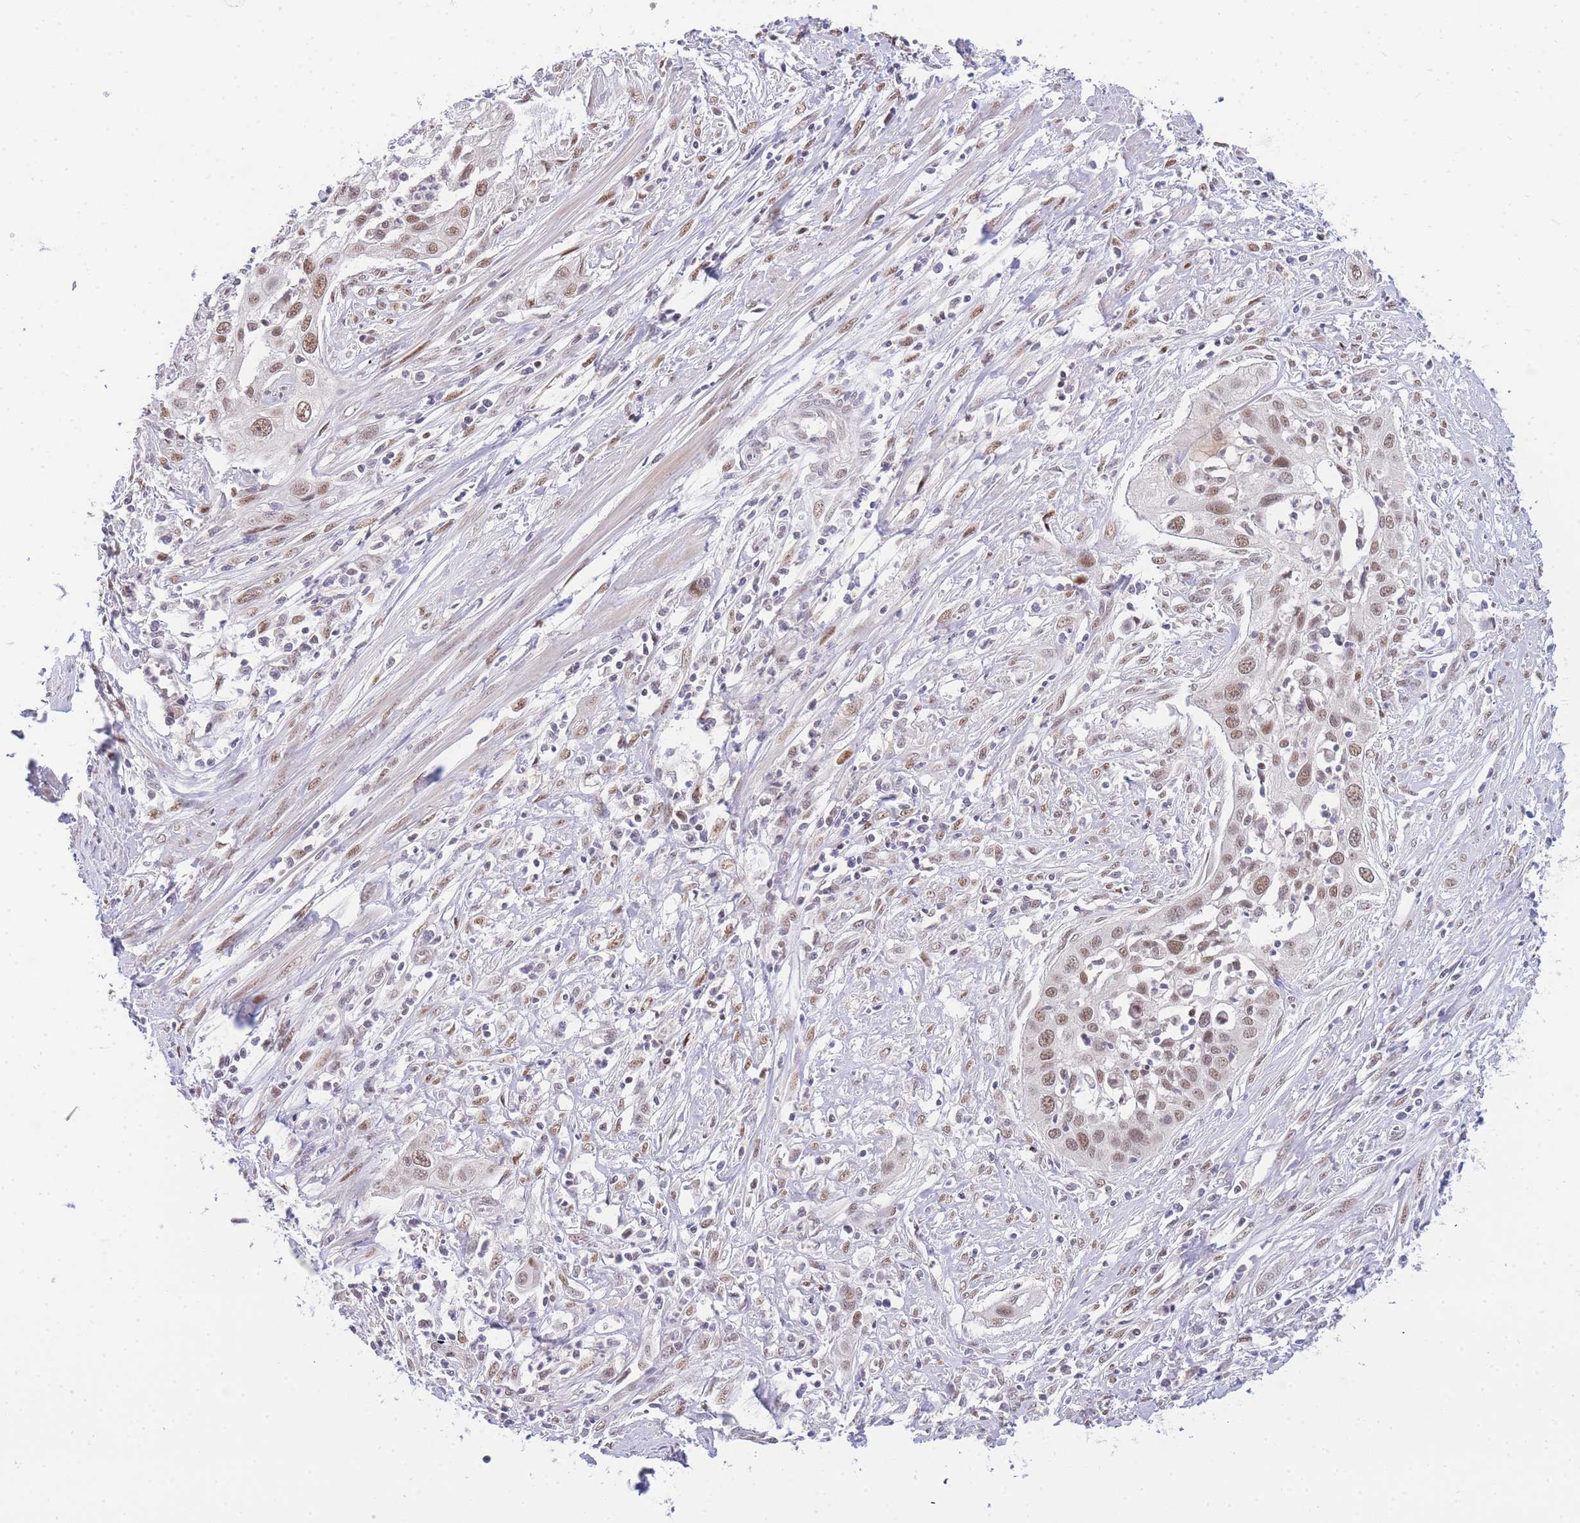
{"staining": {"intensity": "weak", "quantity": ">75%", "location": "nuclear"}, "tissue": "cervical cancer", "cell_type": "Tumor cells", "image_type": "cancer", "snomed": [{"axis": "morphology", "description": "Squamous cell carcinoma, NOS"}, {"axis": "topography", "description": "Cervix"}], "caption": "Immunohistochemistry (DAB (3,3'-diaminobenzidine)) staining of squamous cell carcinoma (cervical) displays weak nuclear protein positivity in about >75% of tumor cells.", "gene": "PUS10", "patient": {"sex": "female", "age": 34}}